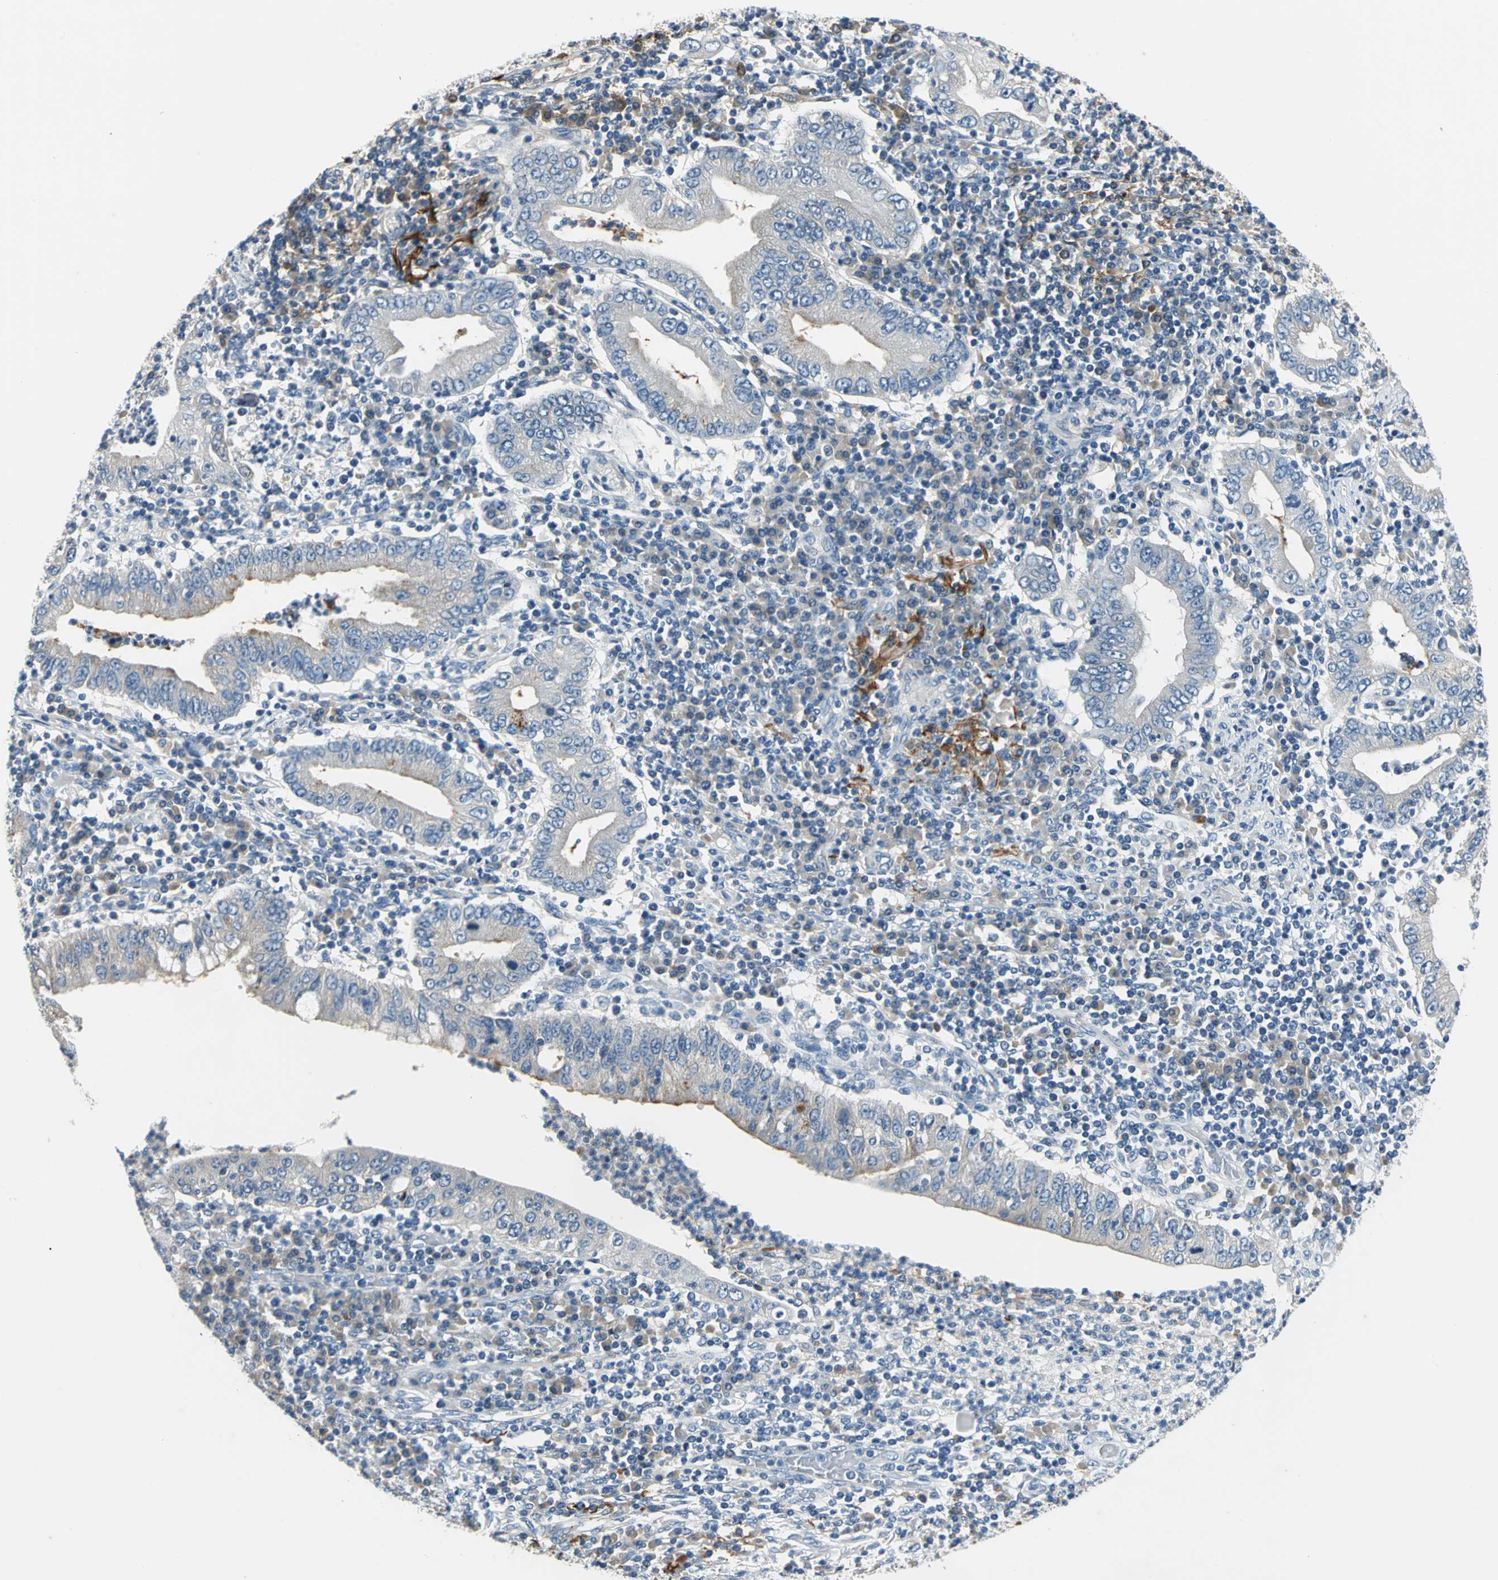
{"staining": {"intensity": "moderate", "quantity": "<25%", "location": "cytoplasmic/membranous"}, "tissue": "stomach cancer", "cell_type": "Tumor cells", "image_type": "cancer", "snomed": [{"axis": "morphology", "description": "Normal tissue, NOS"}, {"axis": "morphology", "description": "Adenocarcinoma, NOS"}, {"axis": "topography", "description": "Esophagus"}, {"axis": "topography", "description": "Stomach, upper"}, {"axis": "topography", "description": "Peripheral nerve tissue"}], "caption": "About <25% of tumor cells in human stomach cancer exhibit moderate cytoplasmic/membranous protein expression as visualized by brown immunohistochemical staining.", "gene": "SLC16A7", "patient": {"sex": "male", "age": 62}}